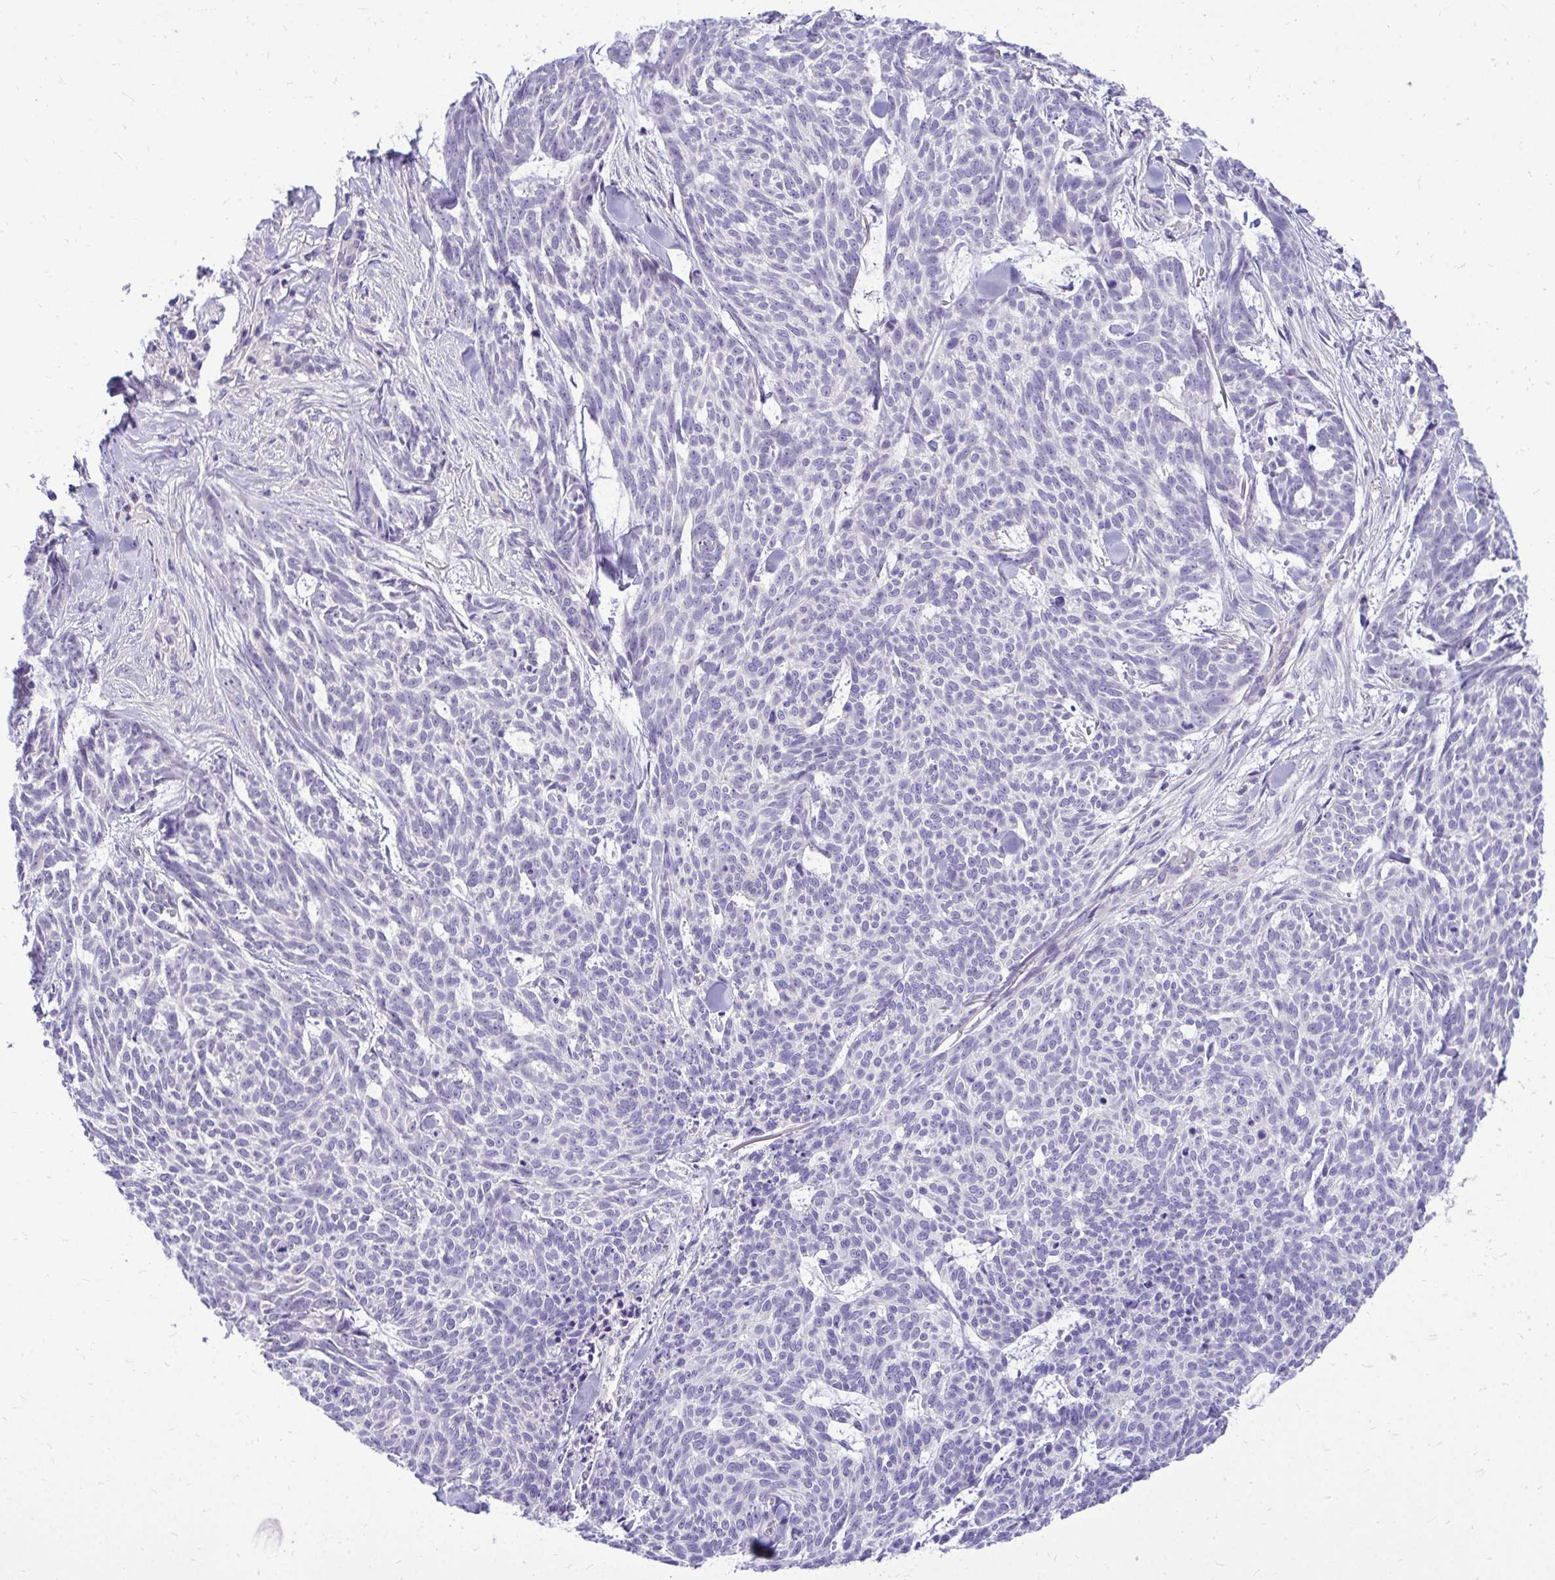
{"staining": {"intensity": "negative", "quantity": "none", "location": "none"}, "tissue": "skin cancer", "cell_type": "Tumor cells", "image_type": "cancer", "snomed": [{"axis": "morphology", "description": "Basal cell carcinoma"}, {"axis": "topography", "description": "Skin"}], "caption": "The micrograph demonstrates no significant expression in tumor cells of basal cell carcinoma (skin).", "gene": "ZSWIM9", "patient": {"sex": "female", "age": 93}}